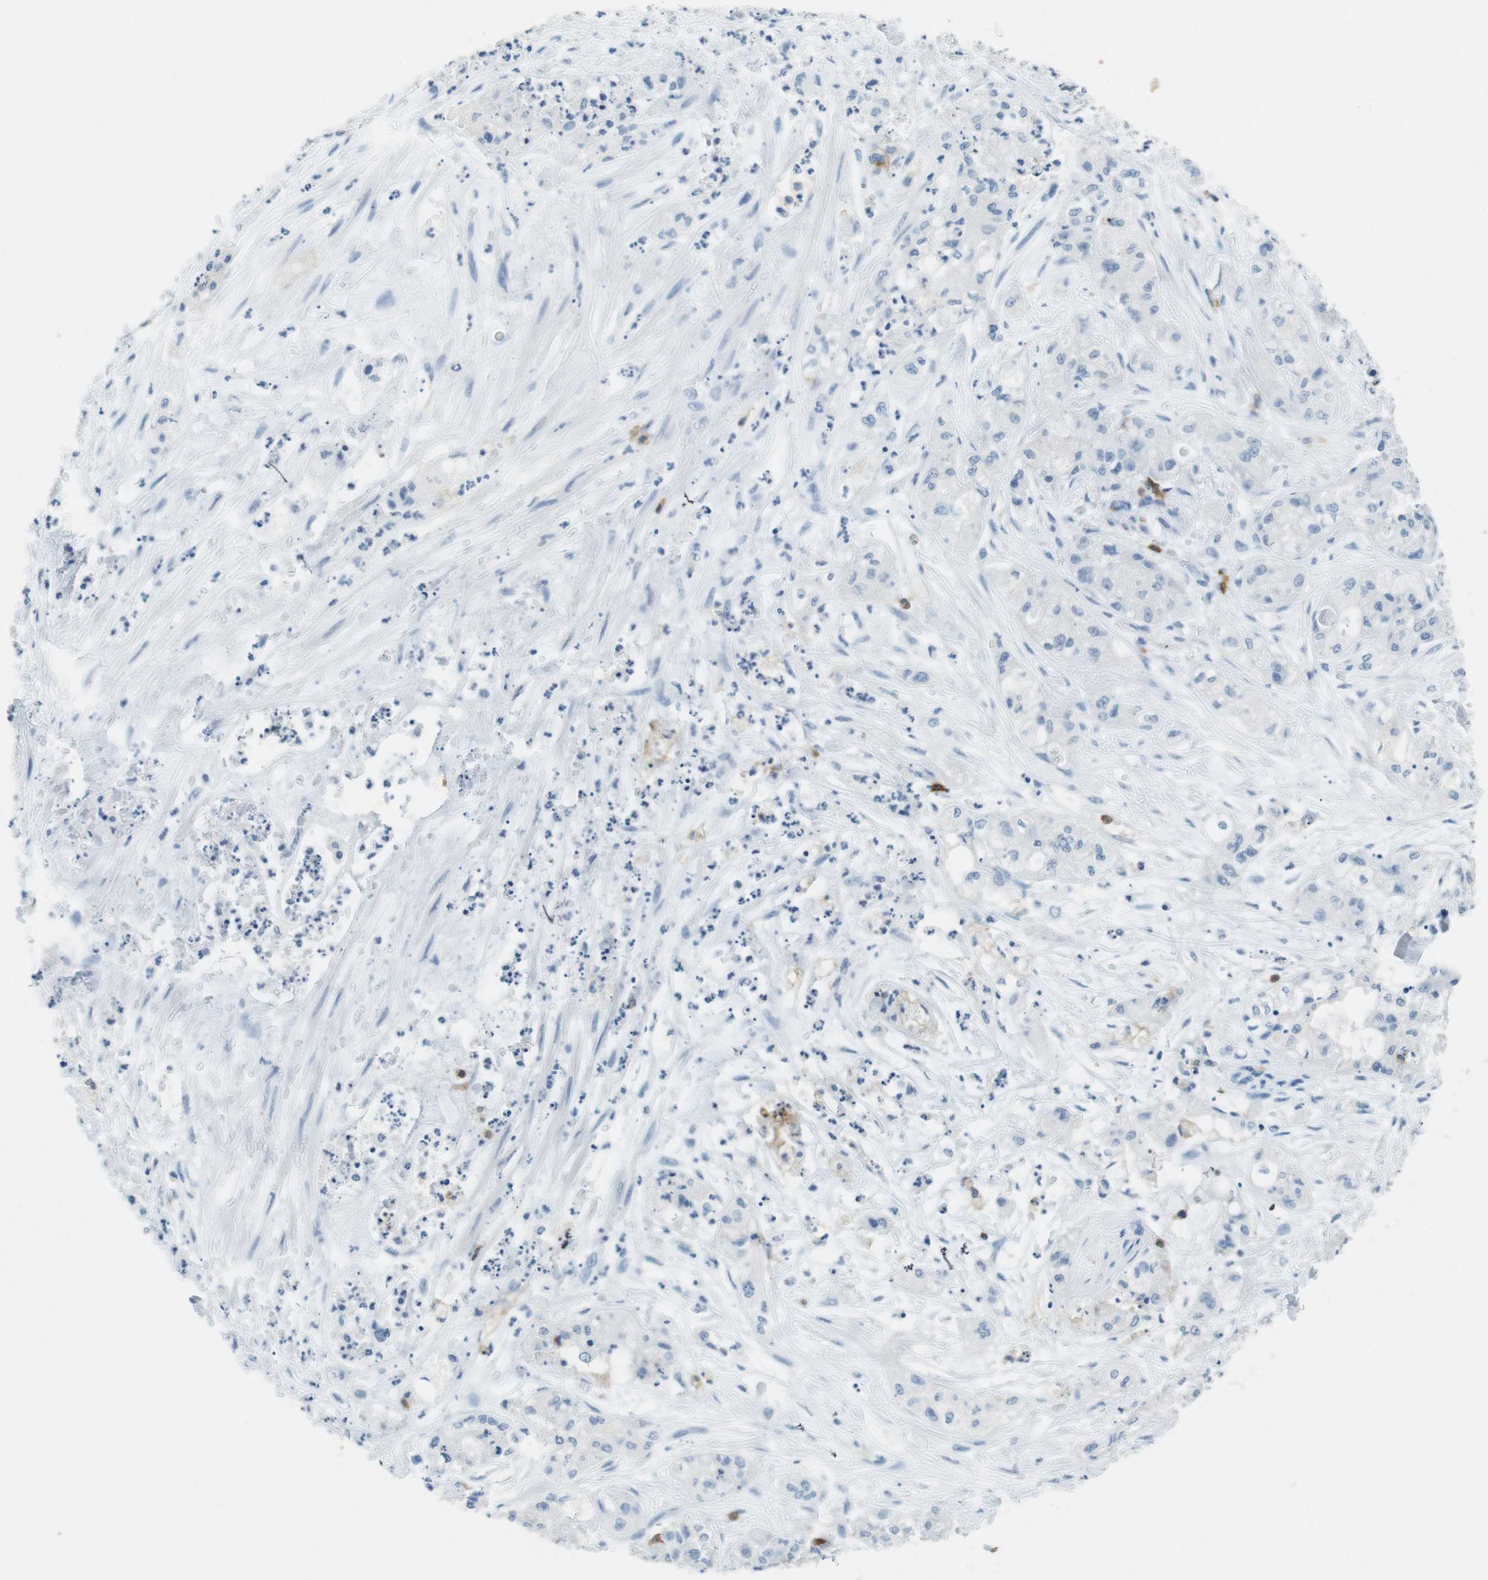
{"staining": {"intensity": "negative", "quantity": "none", "location": "none"}, "tissue": "pancreatic cancer", "cell_type": "Tumor cells", "image_type": "cancer", "snomed": [{"axis": "morphology", "description": "Adenocarcinoma, NOS"}, {"axis": "topography", "description": "Pancreas"}], "caption": "The photomicrograph displays no significant expression in tumor cells of pancreatic cancer (adenocarcinoma). Brightfield microscopy of IHC stained with DAB (brown) and hematoxylin (blue), captured at high magnification.", "gene": "LAT", "patient": {"sex": "female", "age": 78}}